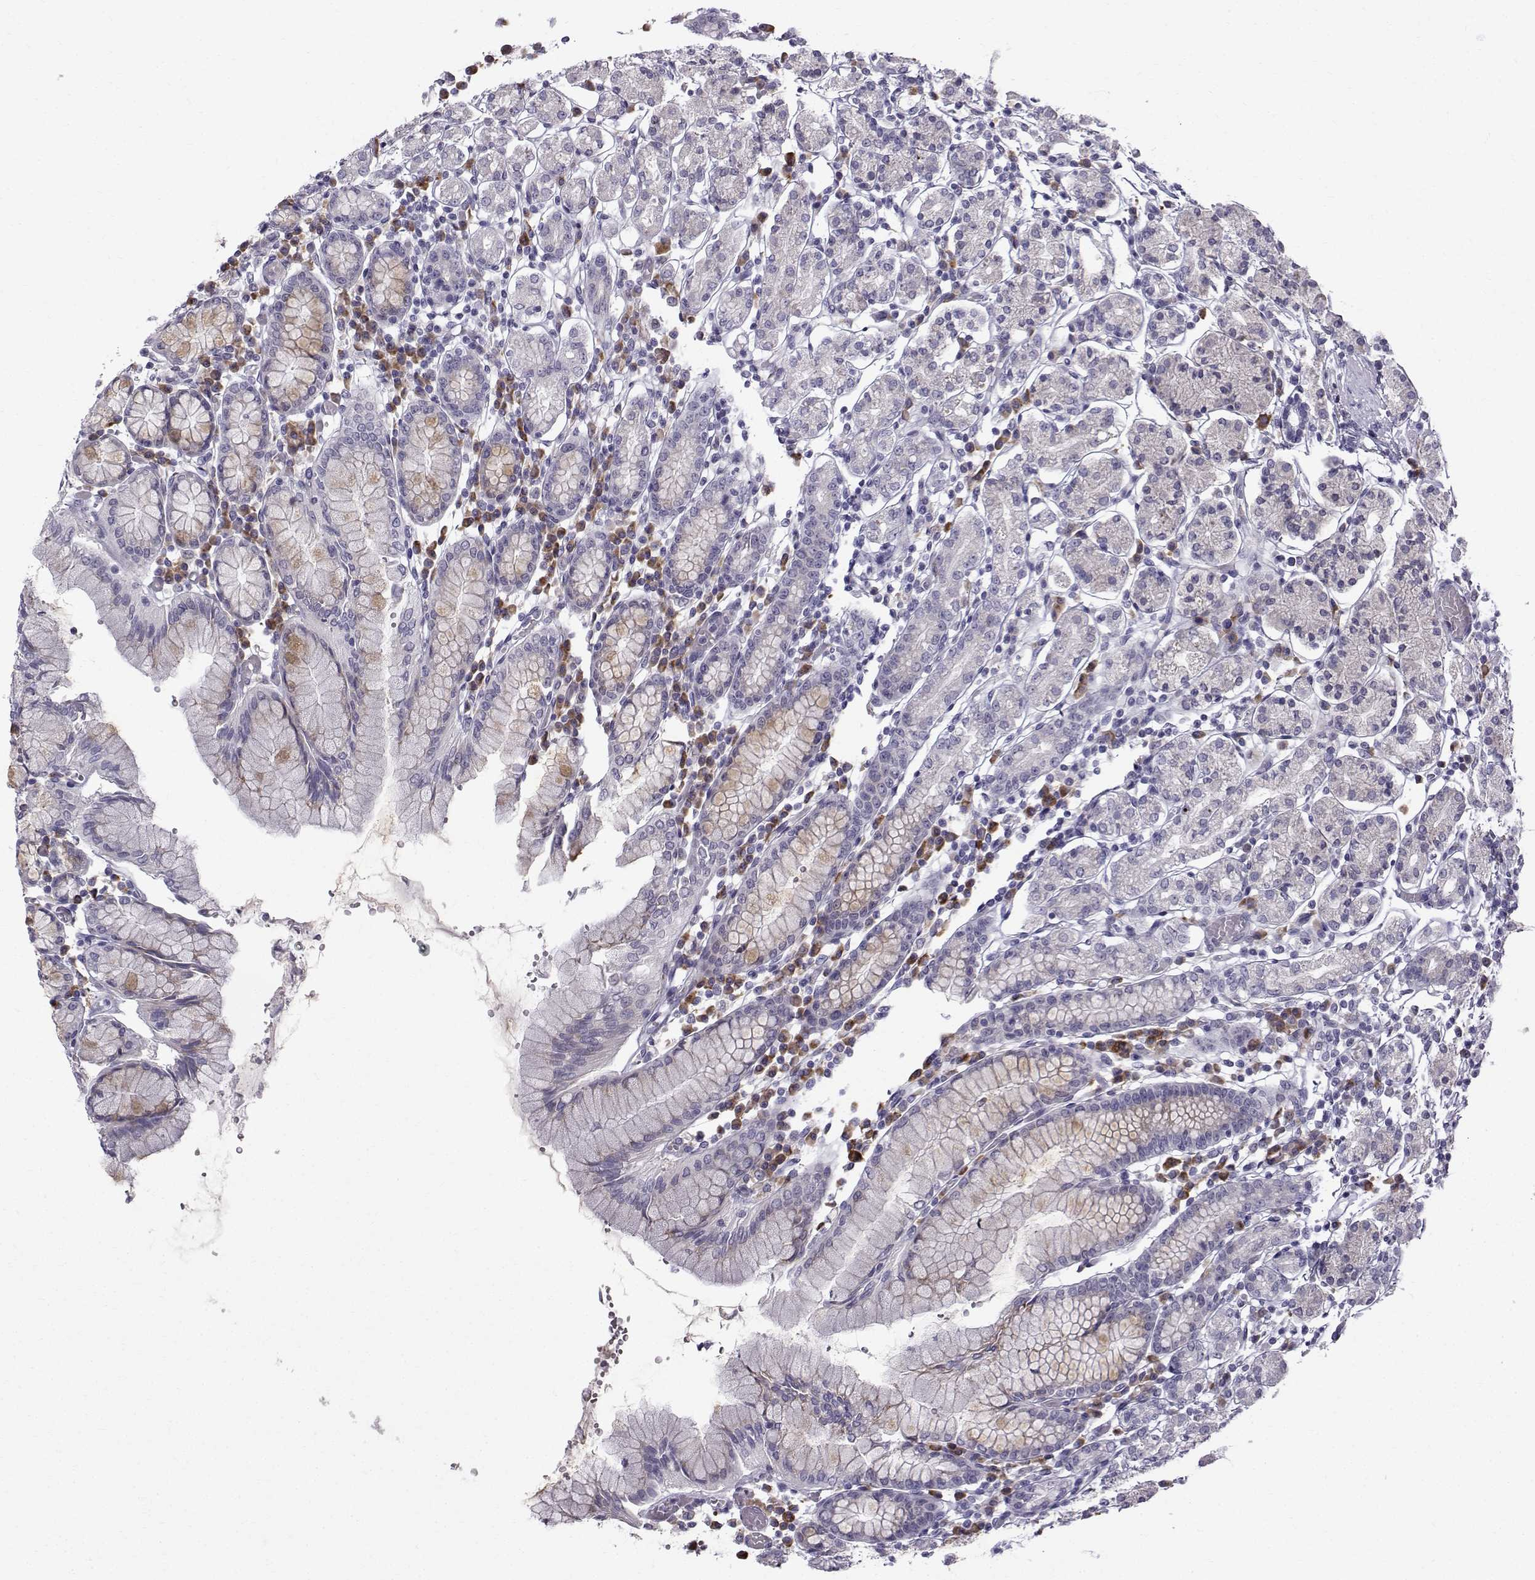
{"staining": {"intensity": "moderate", "quantity": "<25%", "location": "cytoplasmic/membranous"}, "tissue": "stomach", "cell_type": "Glandular cells", "image_type": "normal", "snomed": [{"axis": "morphology", "description": "Normal tissue, NOS"}, {"axis": "topography", "description": "Stomach, upper"}, {"axis": "topography", "description": "Stomach"}], "caption": "About <25% of glandular cells in benign stomach show moderate cytoplasmic/membranous protein expression as visualized by brown immunohistochemical staining.", "gene": "ROPN1B", "patient": {"sex": "male", "age": 62}}